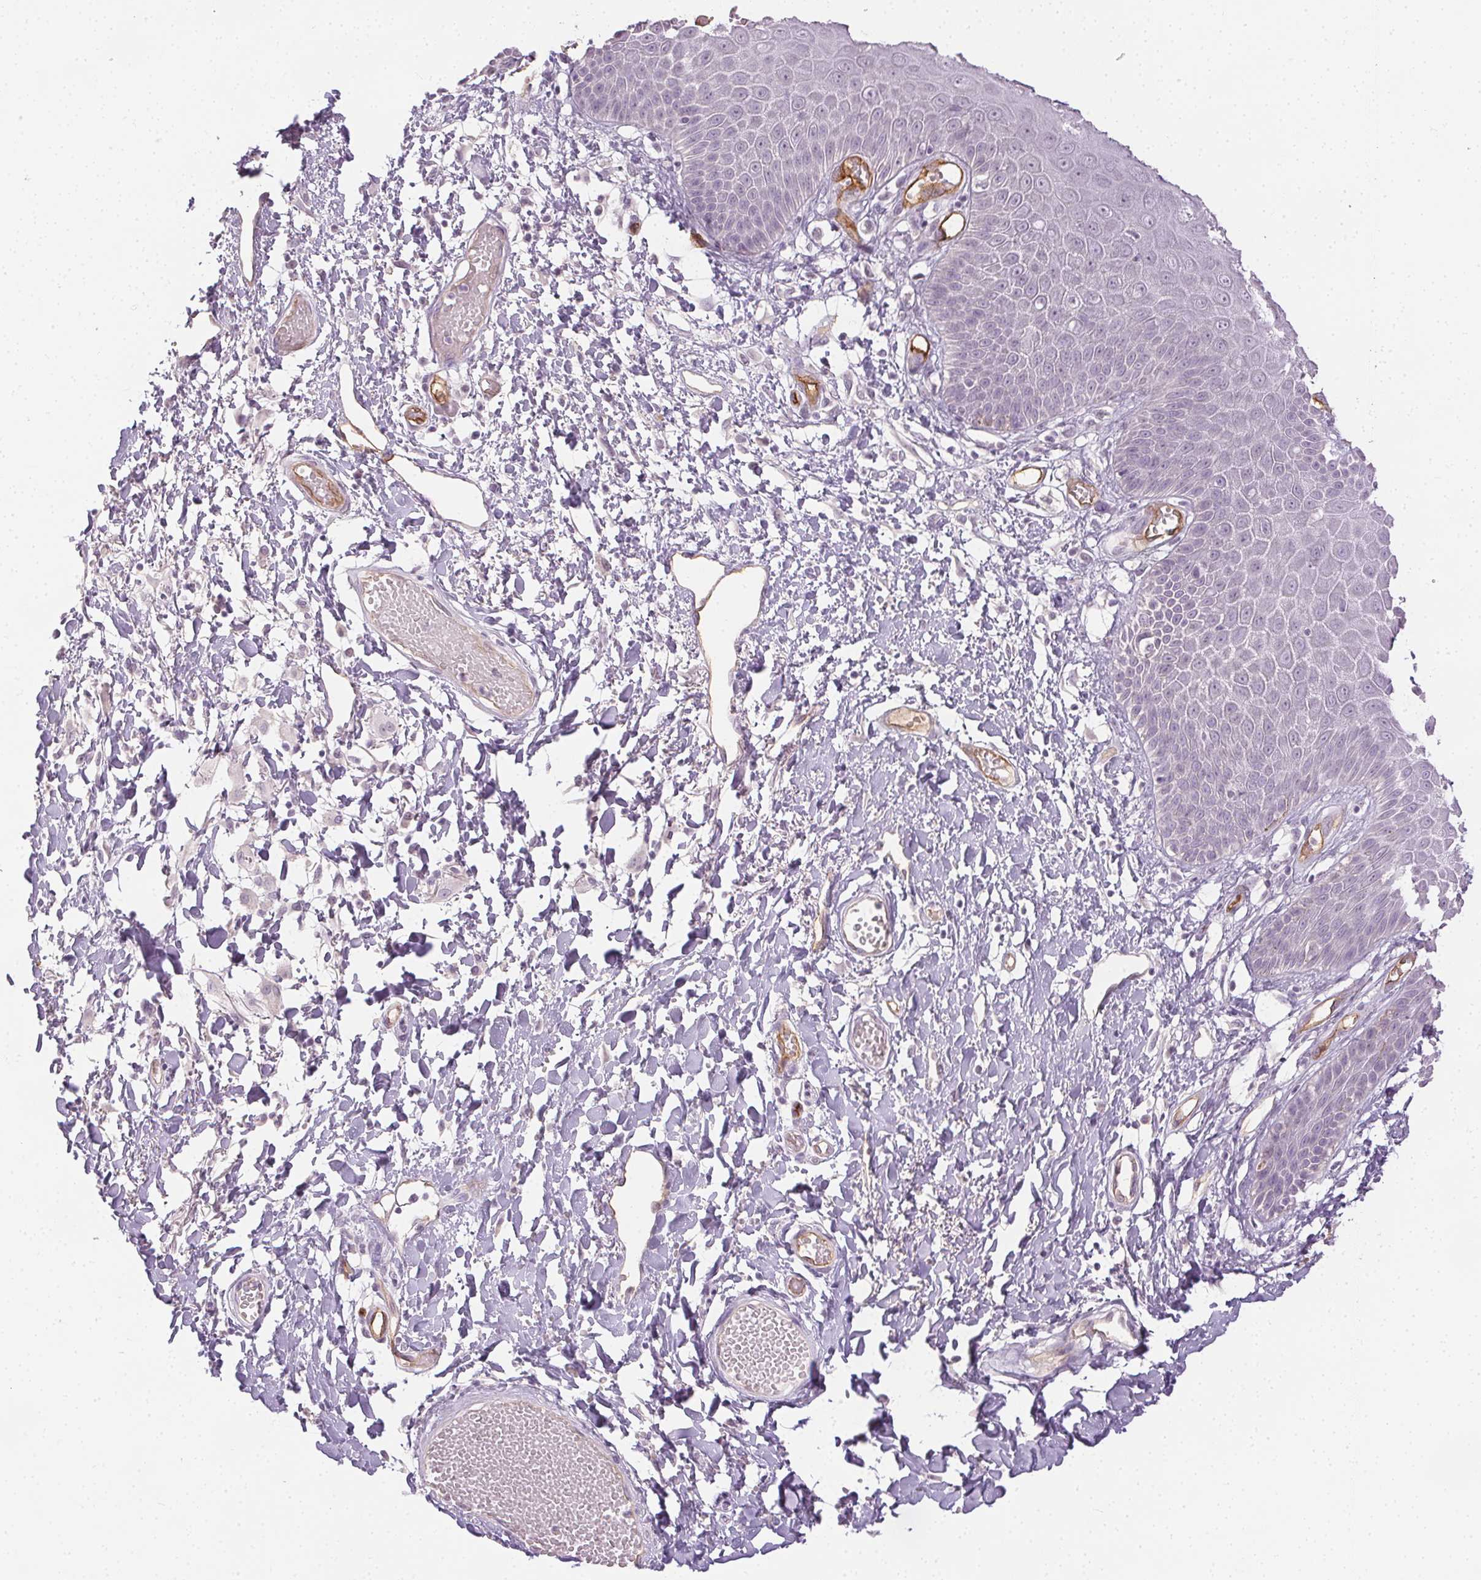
{"staining": {"intensity": "negative", "quantity": "none", "location": "none"}, "tissue": "skin", "cell_type": "Epidermal cells", "image_type": "normal", "snomed": [{"axis": "morphology", "description": "Normal tissue, NOS"}, {"axis": "topography", "description": "Anal"}, {"axis": "topography", "description": "Peripheral nerve tissue"}], "caption": "Skin was stained to show a protein in brown. There is no significant expression in epidermal cells. (DAB immunohistochemistry with hematoxylin counter stain).", "gene": "PODXL", "patient": {"sex": "male", "age": 78}}